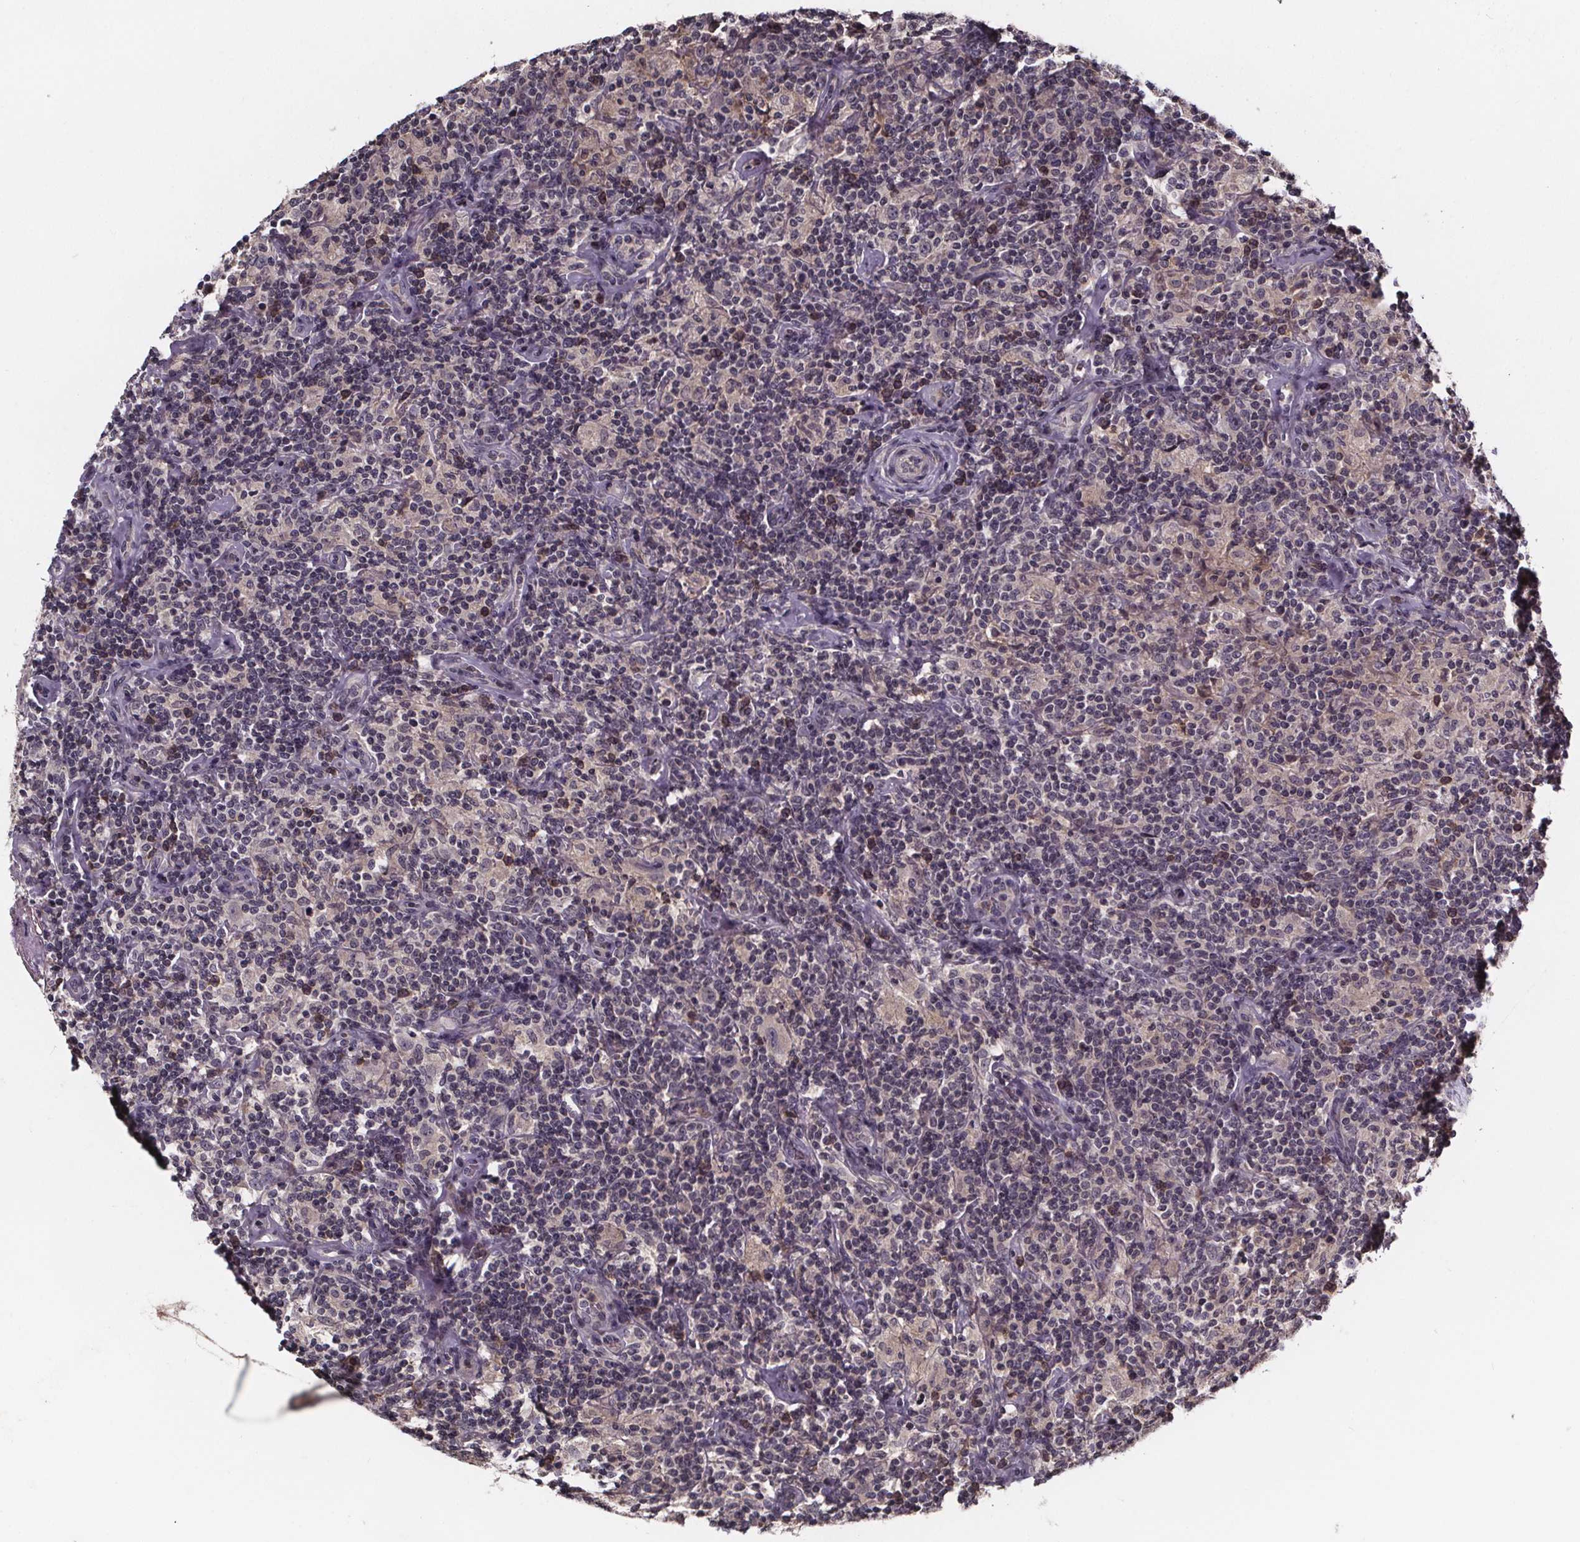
{"staining": {"intensity": "negative", "quantity": "none", "location": "none"}, "tissue": "lymphoma", "cell_type": "Tumor cells", "image_type": "cancer", "snomed": [{"axis": "morphology", "description": "Hodgkin's disease, NOS"}, {"axis": "topography", "description": "Lymph node"}], "caption": "DAB (3,3'-diaminobenzidine) immunohistochemical staining of human lymphoma demonstrates no significant positivity in tumor cells. (Immunohistochemistry (ihc), brightfield microscopy, high magnification).", "gene": "SMIM1", "patient": {"sex": "male", "age": 70}}